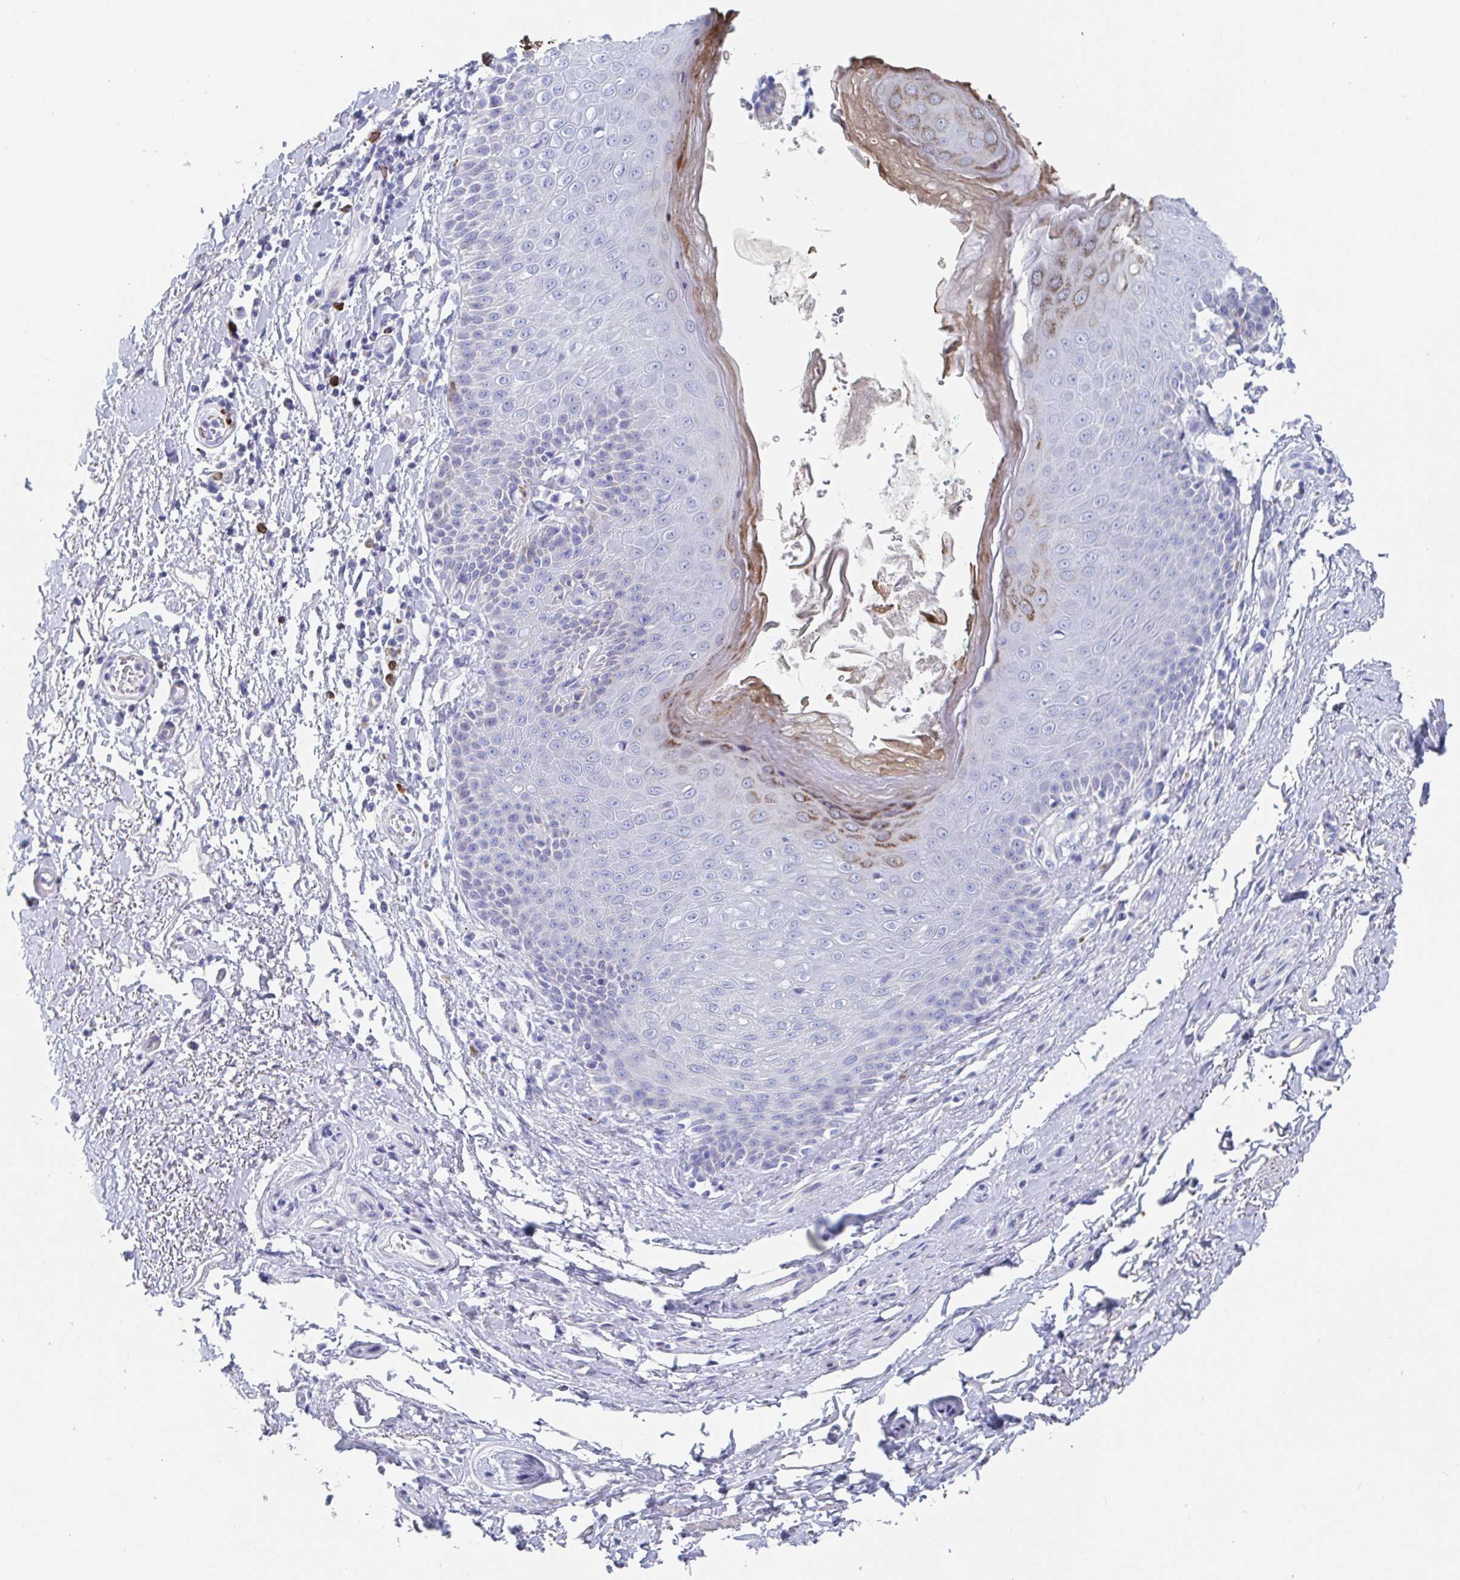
{"staining": {"intensity": "negative", "quantity": "none", "location": "none"}, "tissue": "adipose tissue", "cell_type": "Adipocytes", "image_type": "normal", "snomed": [{"axis": "morphology", "description": "Normal tissue, NOS"}, {"axis": "topography", "description": "Peripheral nerve tissue"}], "caption": "Immunohistochemistry of unremarkable human adipose tissue reveals no positivity in adipocytes.", "gene": "PACSIN1", "patient": {"sex": "male", "age": 51}}